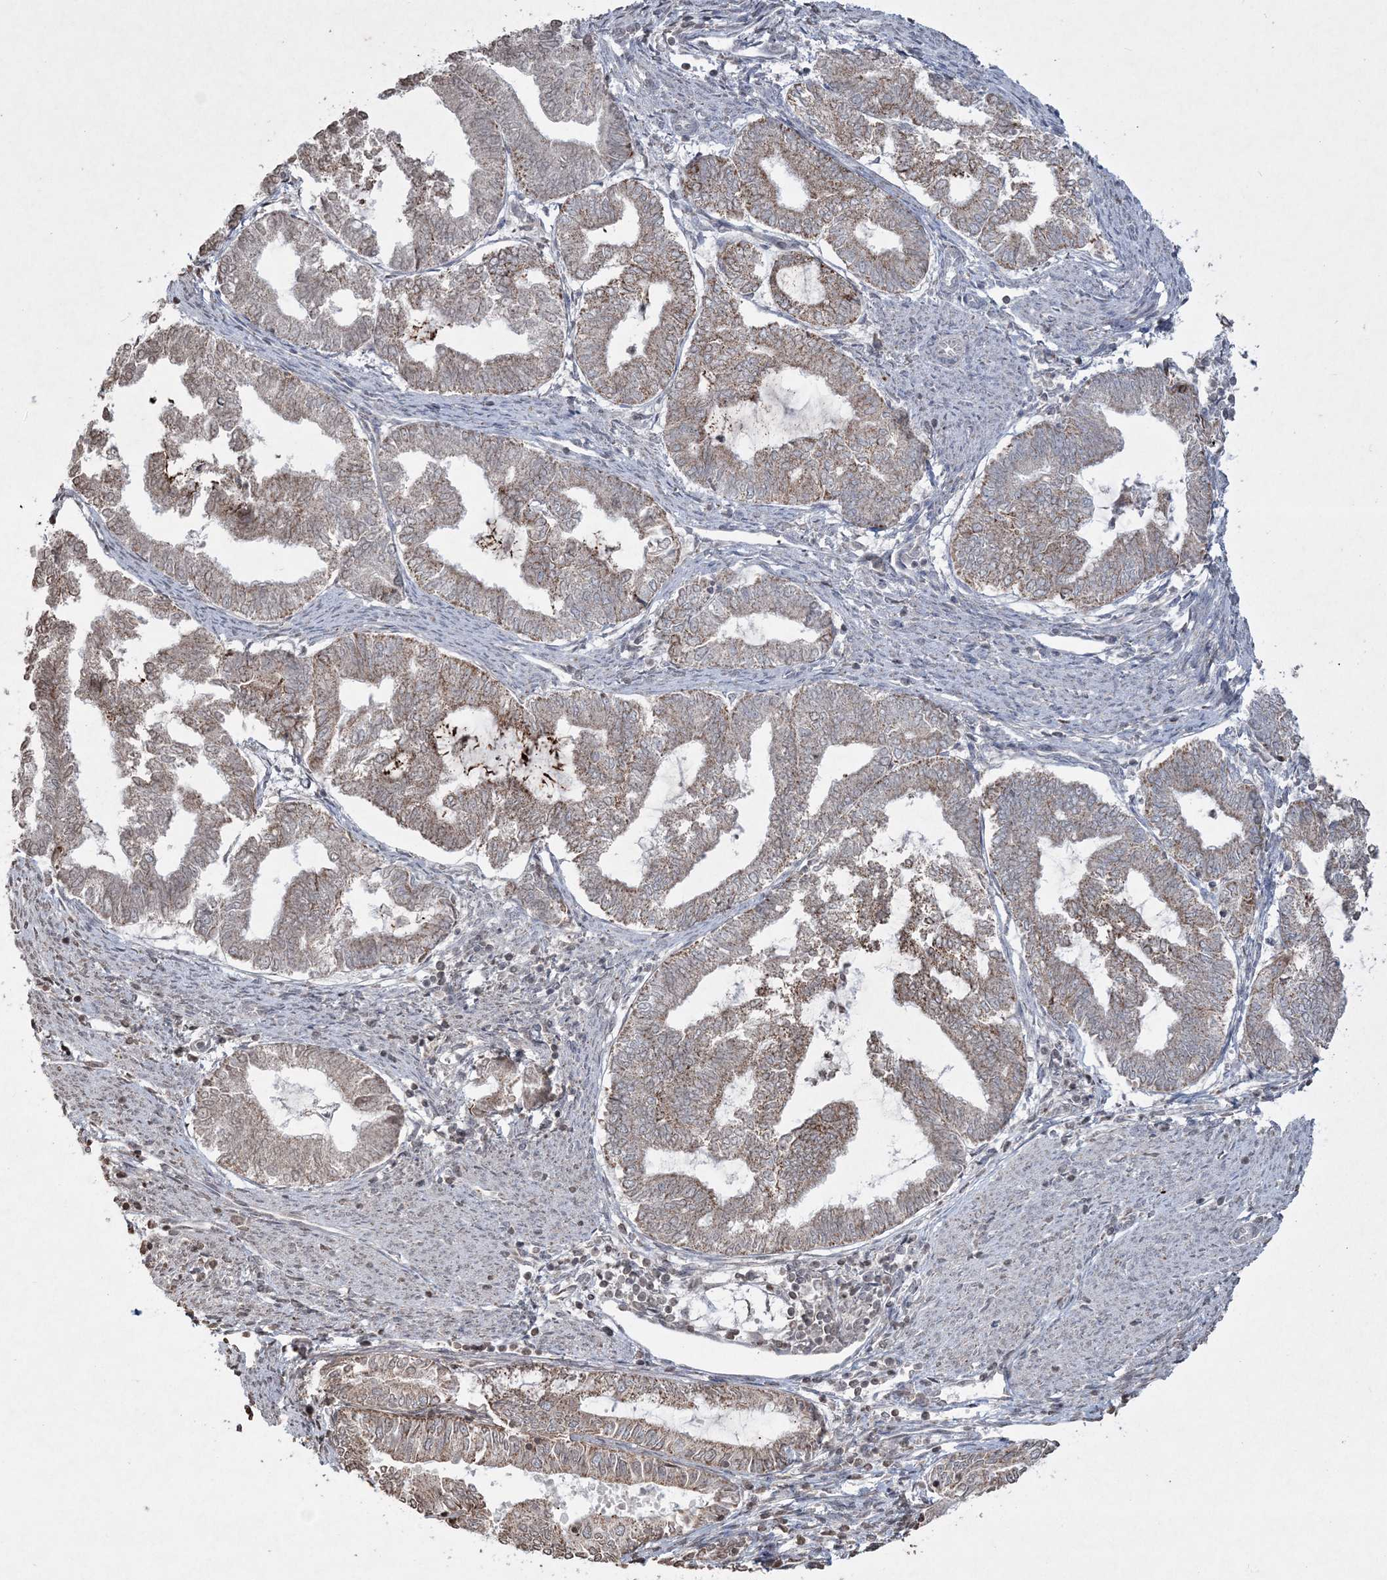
{"staining": {"intensity": "moderate", "quantity": "<25%", "location": "cytoplasmic/membranous"}, "tissue": "endometrial cancer", "cell_type": "Tumor cells", "image_type": "cancer", "snomed": [{"axis": "morphology", "description": "Adenocarcinoma, NOS"}, {"axis": "topography", "description": "Endometrium"}], "caption": "Protein analysis of endometrial cancer (adenocarcinoma) tissue reveals moderate cytoplasmic/membranous staining in approximately <25% of tumor cells.", "gene": "TTC7A", "patient": {"sex": "female", "age": 79}}